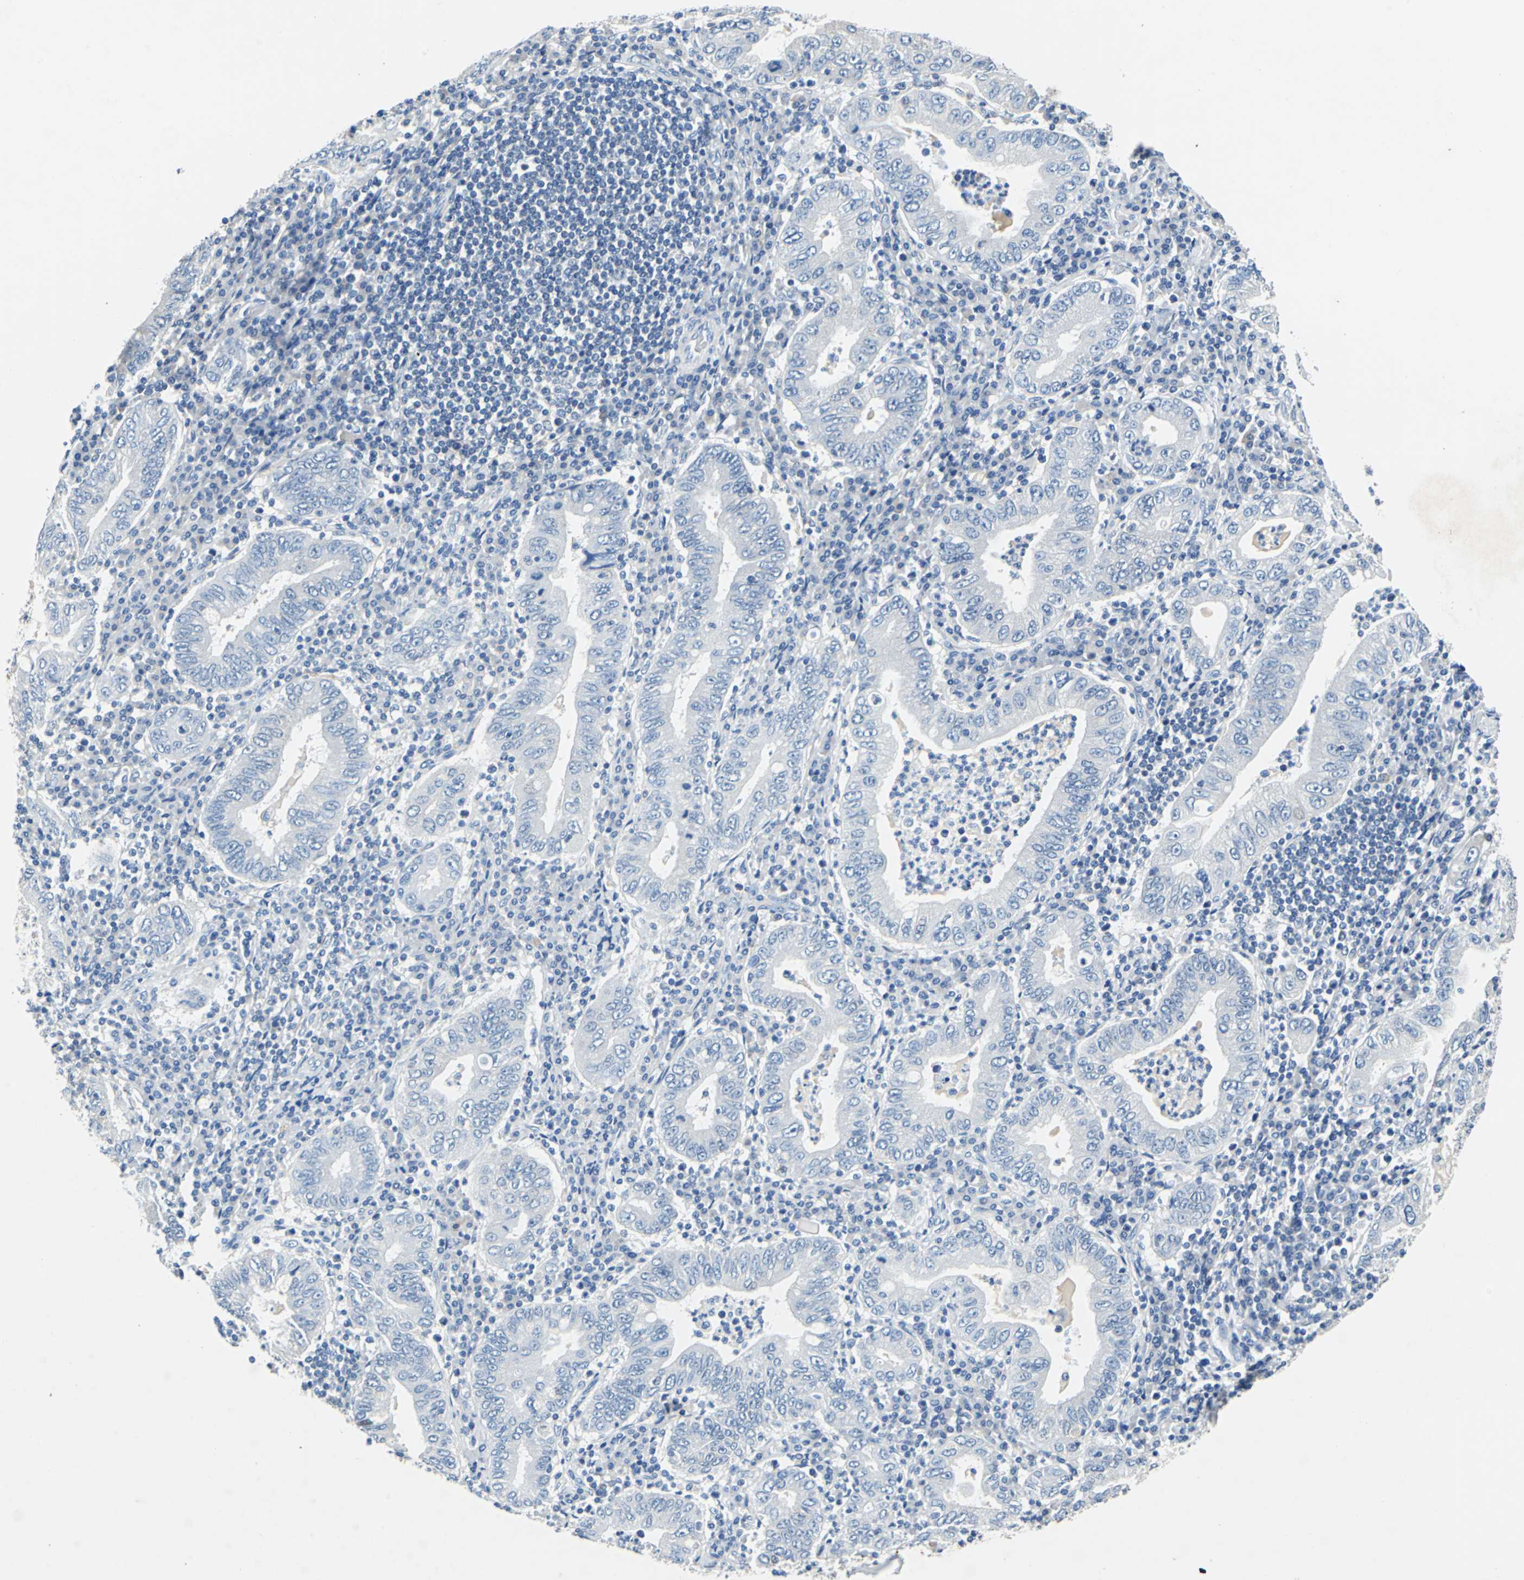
{"staining": {"intensity": "negative", "quantity": "none", "location": "none"}, "tissue": "stomach cancer", "cell_type": "Tumor cells", "image_type": "cancer", "snomed": [{"axis": "morphology", "description": "Normal tissue, NOS"}, {"axis": "morphology", "description": "Adenocarcinoma, NOS"}, {"axis": "topography", "description": "Esophagus"}, {"axis": "topography", "description": "Stomach, upper"}, {"axis": "topography", "description": "Peripheral nerve tissue"}], "caption": "A photomicrograph of stomach adenocarcinoma stained for a protein displays no brown staining in tumor cells.", "gene": "TEX264", "patient": {"sex": "male", "age": 62}}